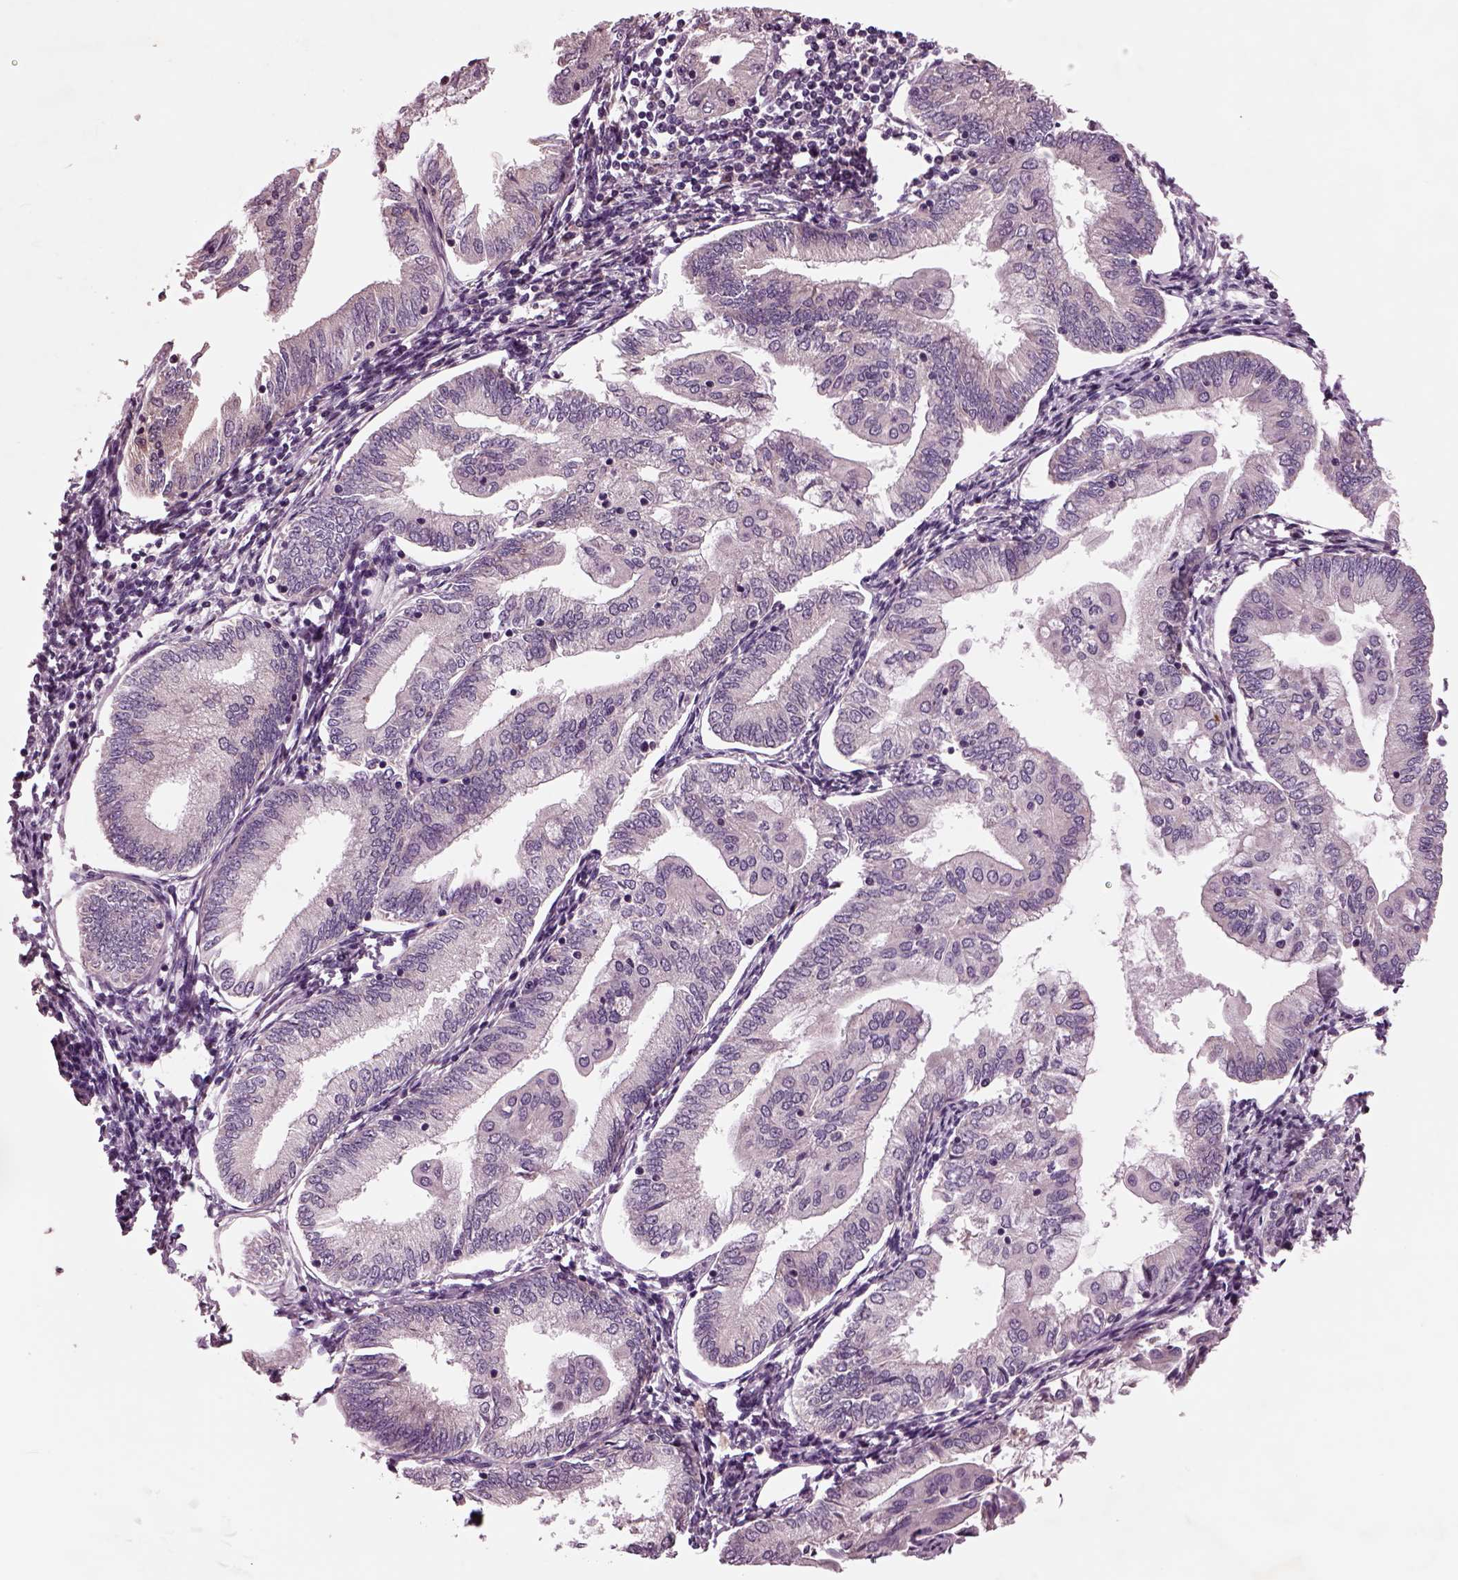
{"staining": {"intensity": "weak", "quantity": "25%-75%", "location": "cytoplasmic/membranous"}, "tissue": "endometrial cancer", "cell_type": "Tumor cells", "image_type": "cancer", "snomed": [{"axis": "morphology", "description": "Adenocarcinoma, NOS"}, {"axis": "topography", "description": "Endometrium"}], "caption": "Adenocarcinoma (endometrial) tissue displays weak cytoplasmic/membranous expression in approximately 25%-75% of tumor cells", "gene": "AP4M1", "patient": {"sex": "female", "age": 55}}